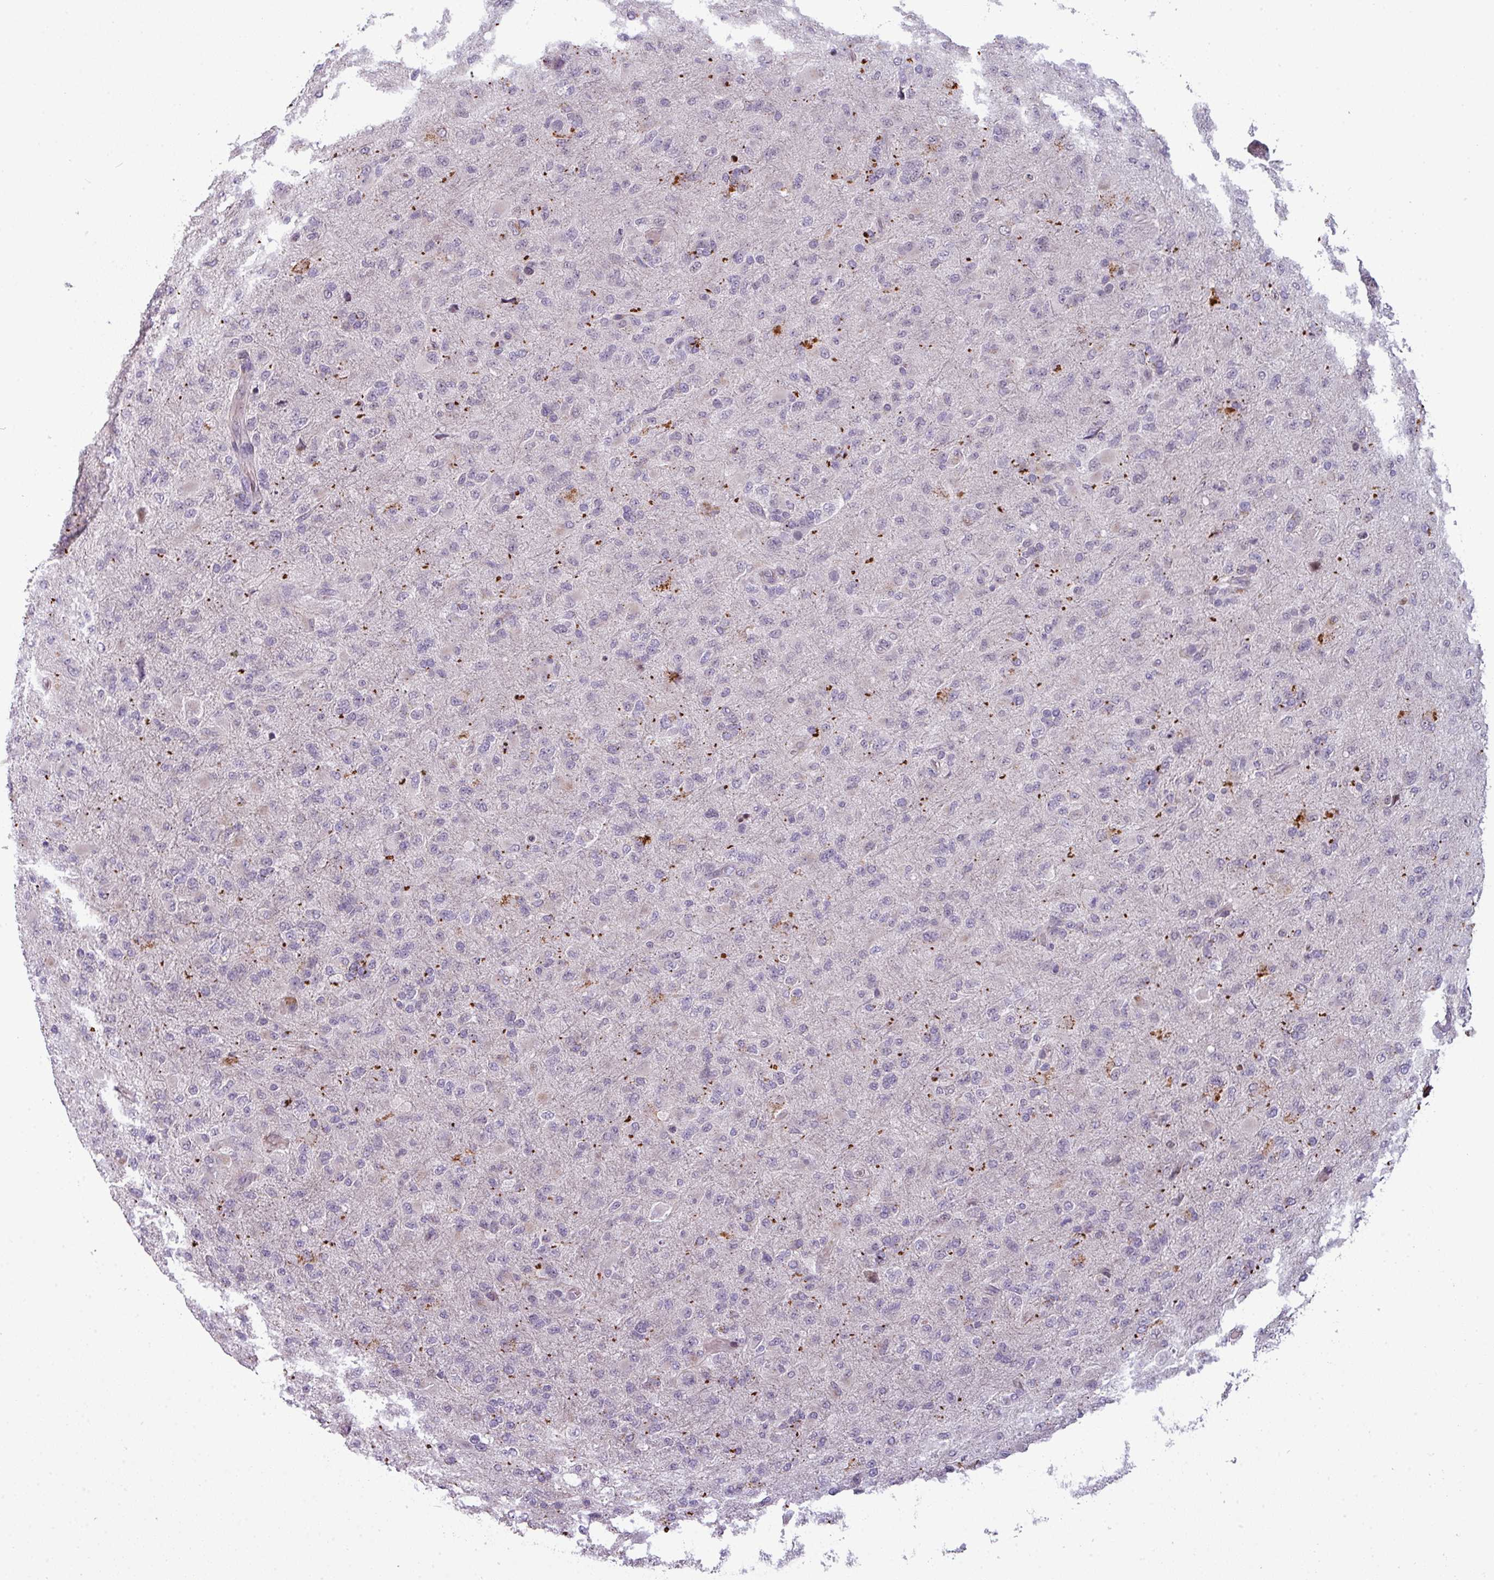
{"staining": {"intensity": "negative", "quantity": "none", "location": "none"}, "tissue": "glioma", "cell_type": "Tumor cells", "image_type": "cancer", "snomed": [{"axis": "morphology", "description": "Glioma, malignant, Low grade"}, {"axis": "topography", "description": "Brain"}], "caption": "Immunohistochemistry photomicrograph of human malignant glioma (low-grade) stained for a protein (brown), which reveals no positivity in tumor cells. (DAB (3,3'-diaminobenzidine) immunohistochemistry visualized using brightfield microscopy, high magnification).", "gene": "TMEFF1", "patient": {"sex": "male", "age": 65}}